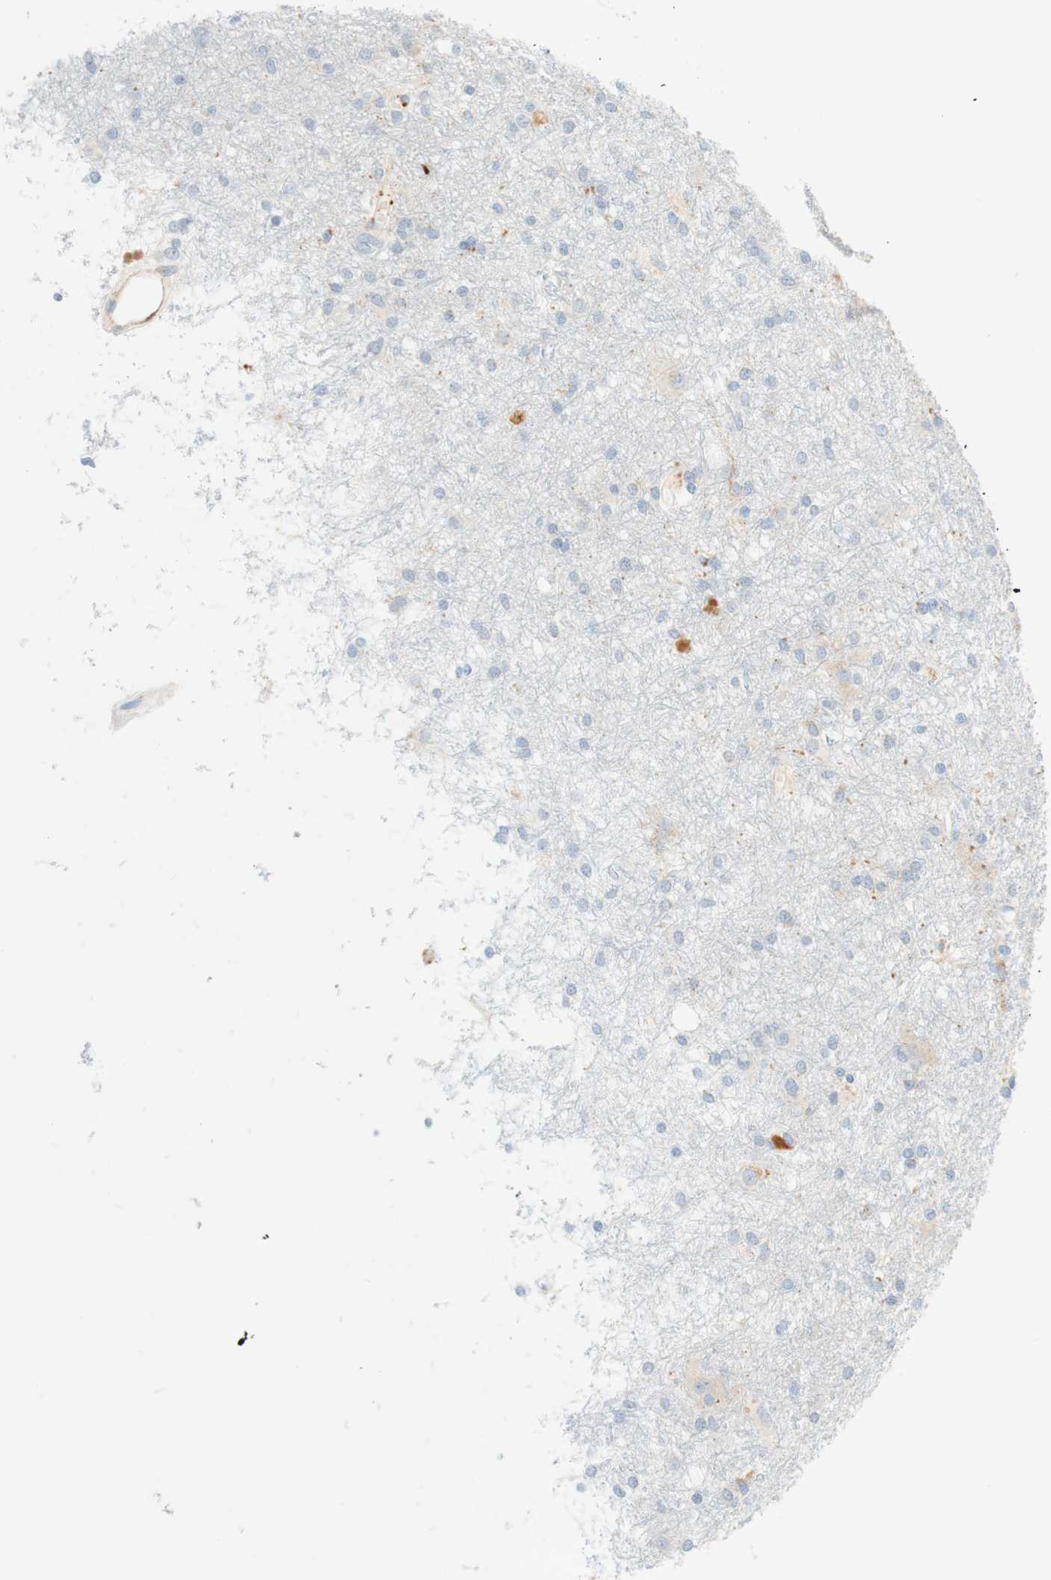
{"staining": {"intensity": "negative", "quantity": "none", "location": "none"}, "tissue": "glioma", "cell_type": "Tumor cells", "image_type": "cancer", "snomed": [{"axis": "morphology", "description": "Glioma, malignant, High grade"}, {"axis": "topography", "description": "Brain"}], "caption": "This is an IHC image of human malignant glioma (high-grade). There is no expression in tumor cells.", "gene": "CD63", "patient": {"sex": "female", "age": 59}}